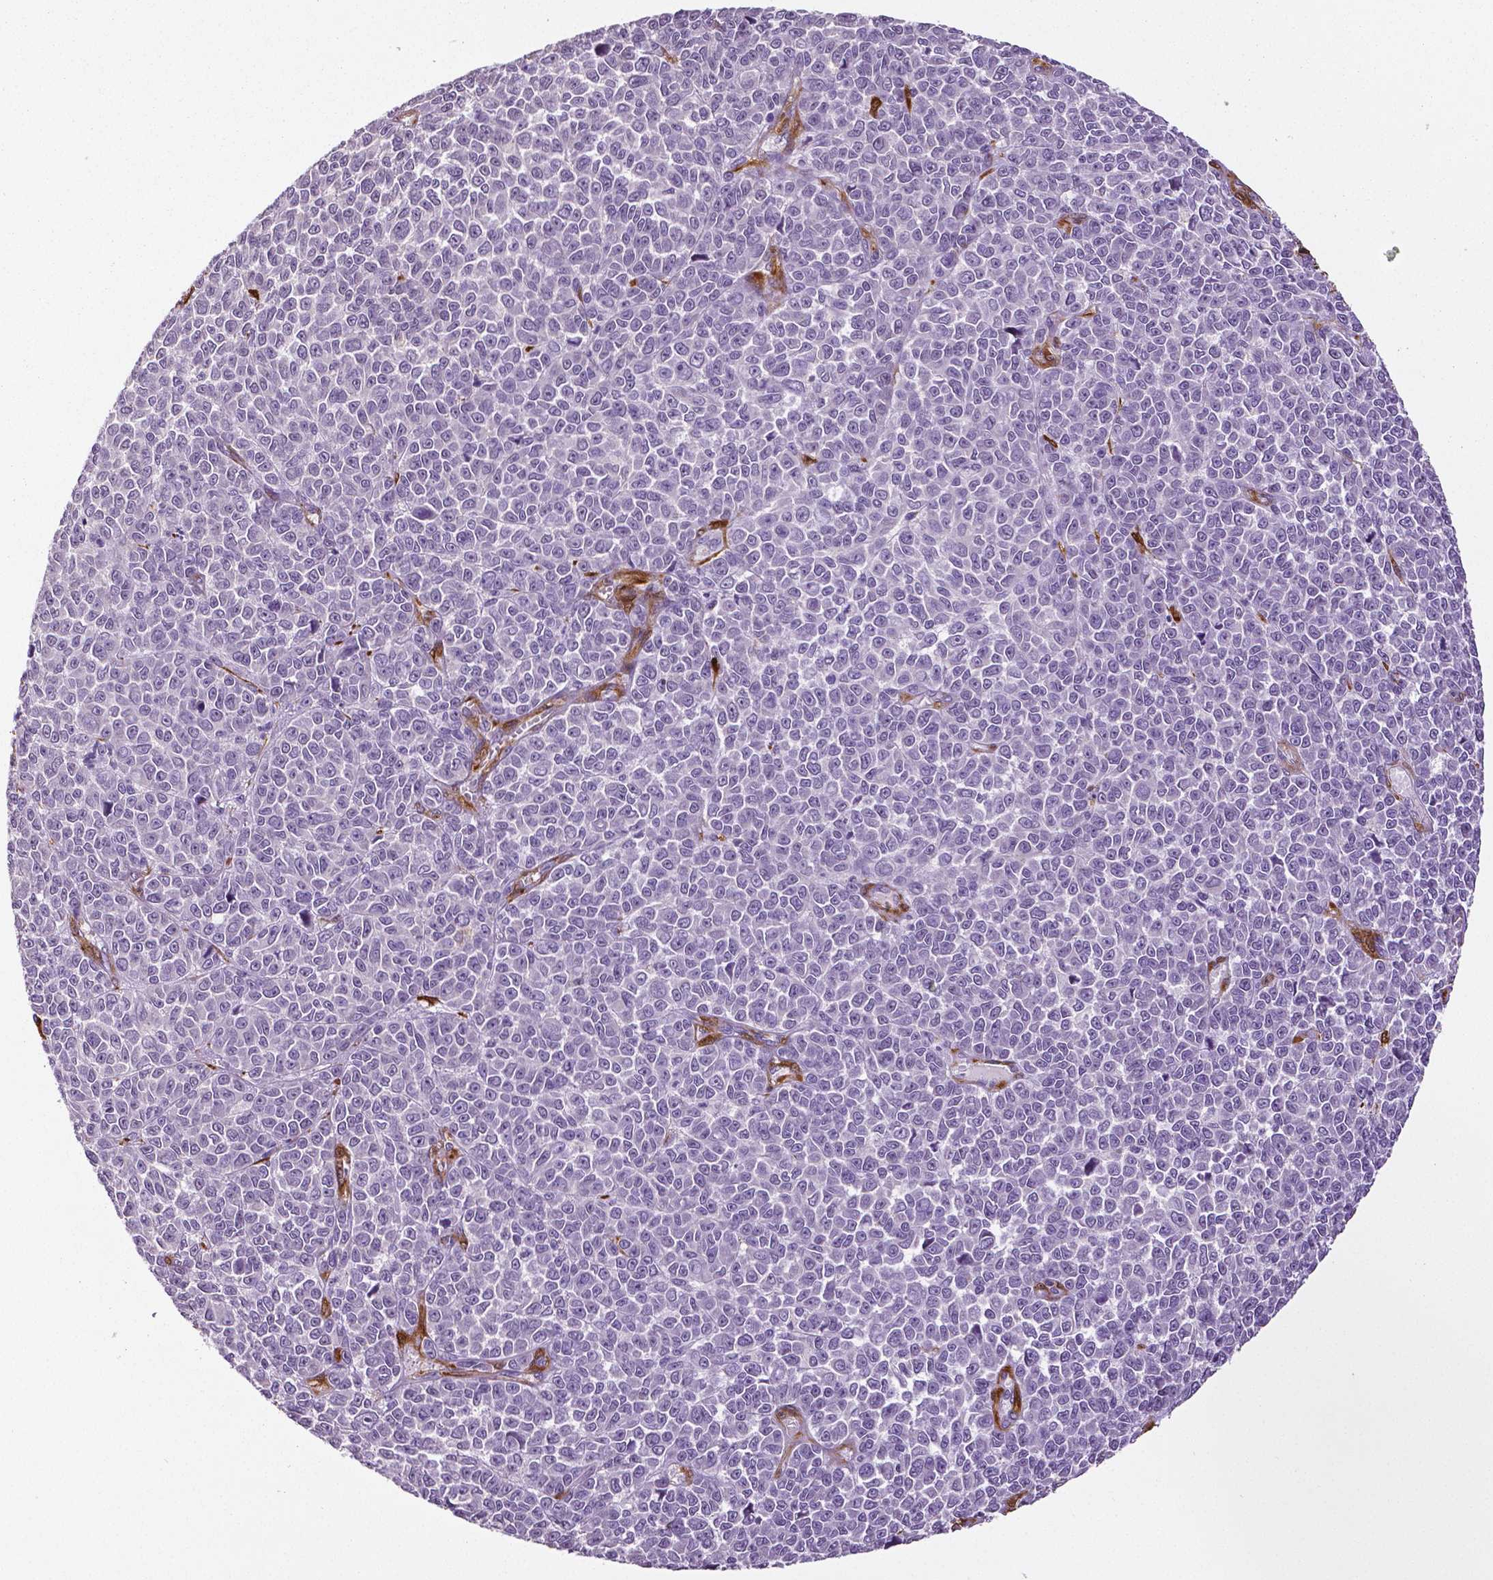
{"staining": {"intensity": "negative", "quantity": "none", "location": "none"}, "tissue": "melanoma", "cell_type": "Tumor cells", "image_type": "cancer", "snomed": [{"axis": "morphology", "description": "Malignant melanoma, NOS"}, {"axis": "topography", "description": "Skin"}], "caption": "DAB (3,3'-diaminobenzidine) immunohistochemical staining of malignant melanoma displays no significant positivity in tumor cells.", "gene": "PHGDH", "patient": {"sex": "female", "age": 95}}